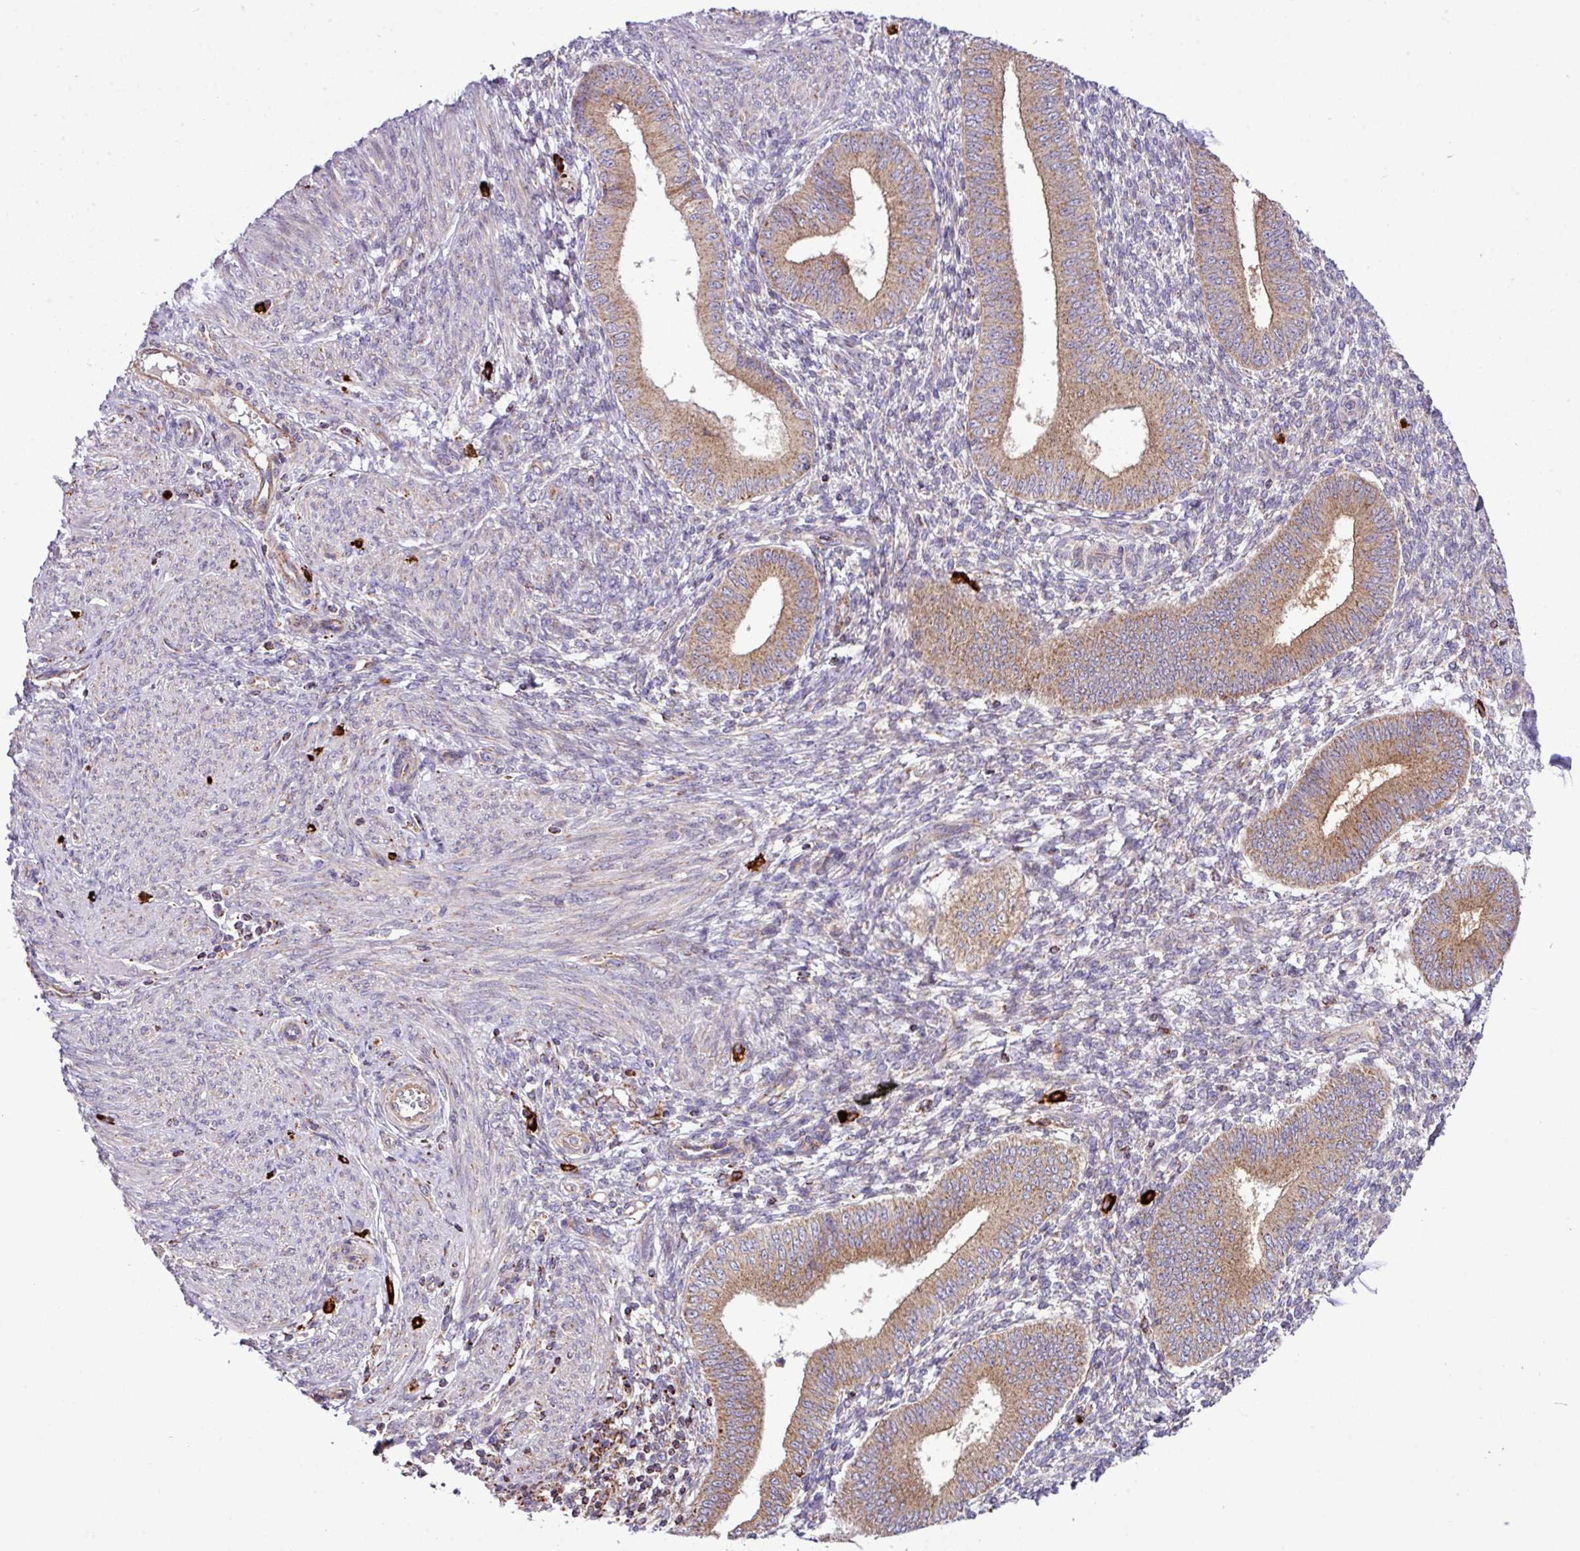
{"staining": {"intensity": "moderate", "quantity": "<25%", "location": "cytoplasmic/membranous"}, "tissue": "endometrium", "cell_type": "Cells in endometrial stroma", "image_type": "normal", "snomed": [{"axis": "morphology", "description": "Normal tissue, NOS"}, {"axis": "topography", "description": "Endometrium"}], "caption": "A histopathology image of endometrium stained for a protein reveals moderate cytoplasmic/membranous brown staining in cells in endometrial stroma. (Brightfield microscopy of DAB IHC at high magnification).", "gene": "ZNF569", "patient": {"sex": "female", "age": 49}}